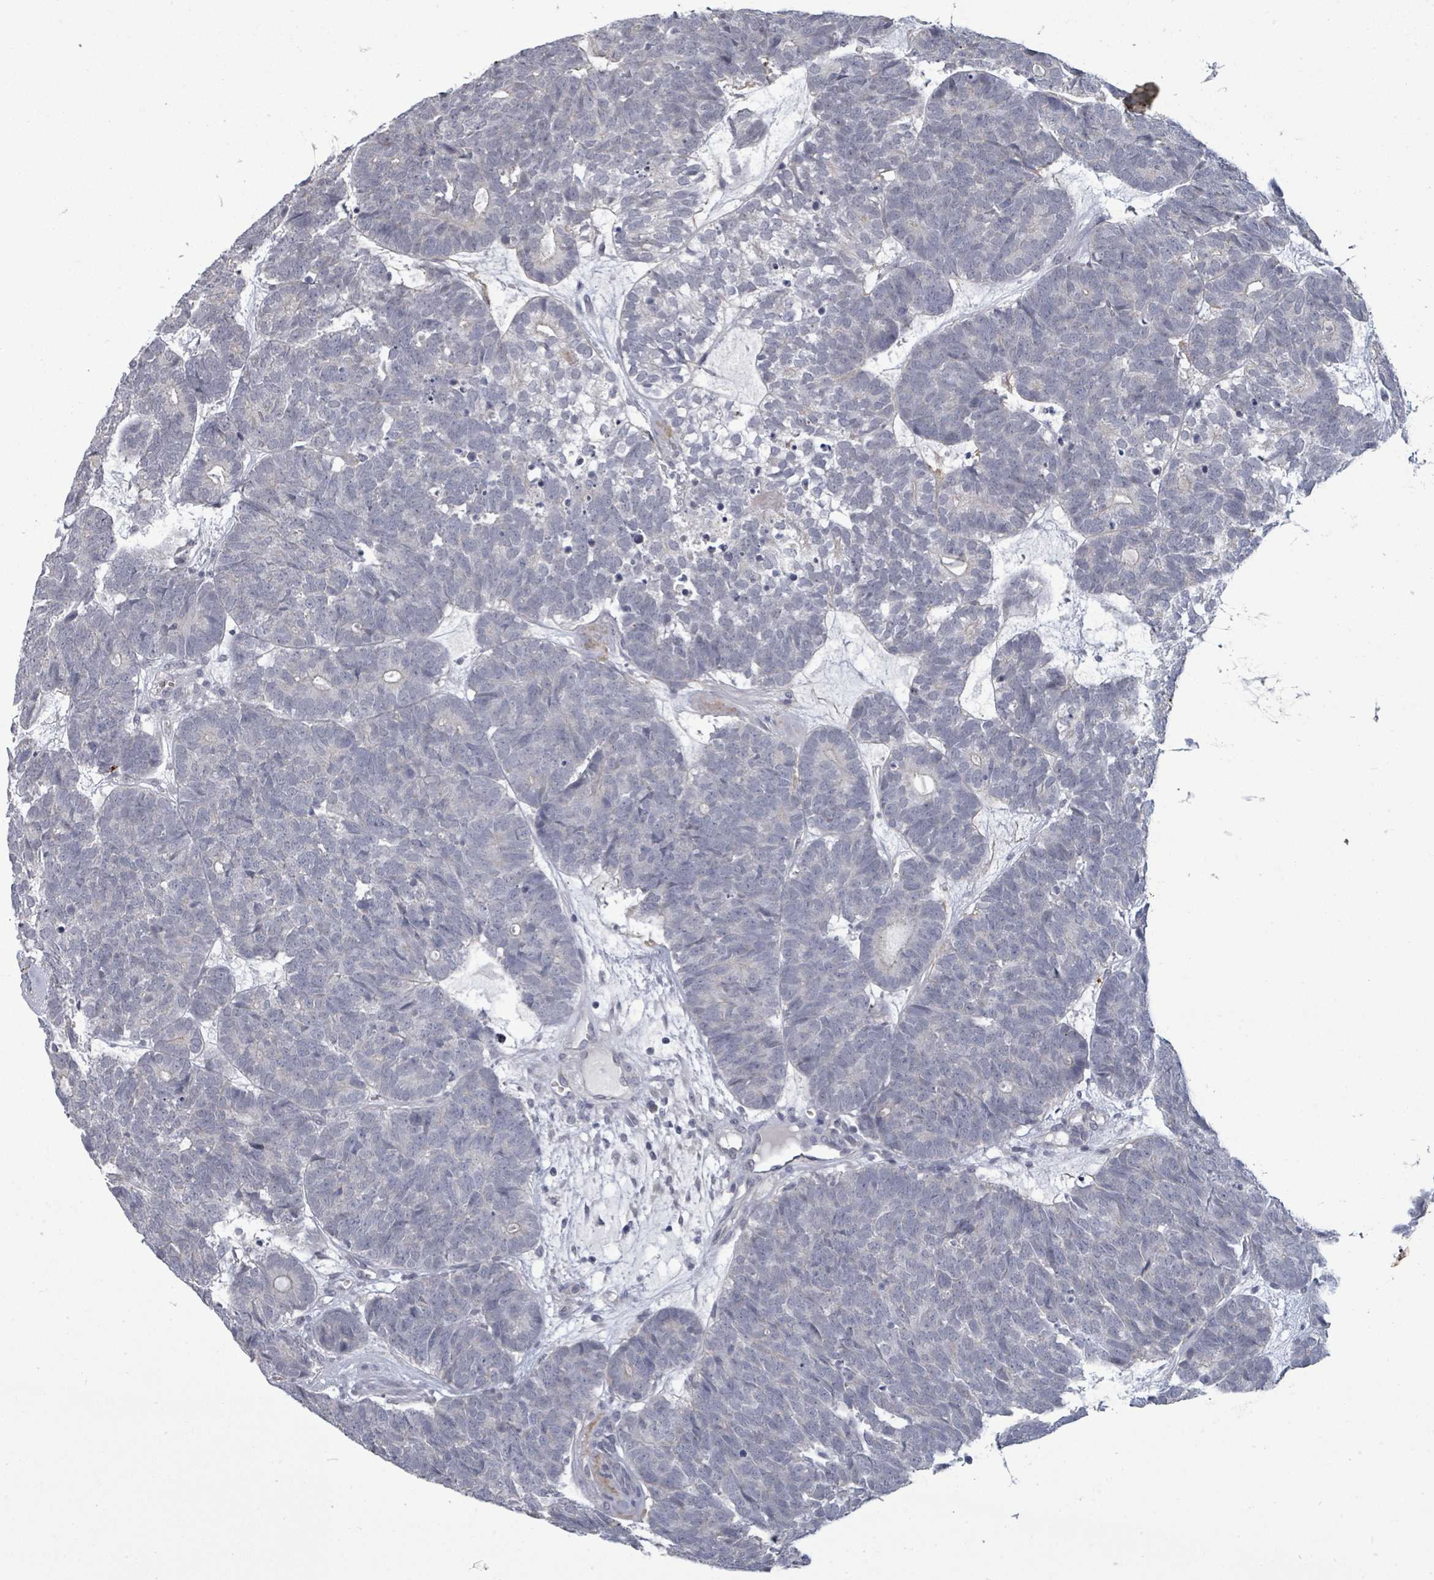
{"staining": {"intensity": "negative", "quantity": "none", "location": "none"}, "tissue": "head and neck cancer", "cell_type": "Tumor cells", "image_type": "cancer", "snomed": [{"axis": "morphology", "description": "Adenocarcinoma, NOS"}, {"axis": "topography", "description": "Head-Neck"}], "caption": "This is an IHC micrograph of head and neck cancer (adenocarcinoma). There is no expression in tumor cells.", "gene": "ASB12", "patient": {"sex": "female", "age": 81}}